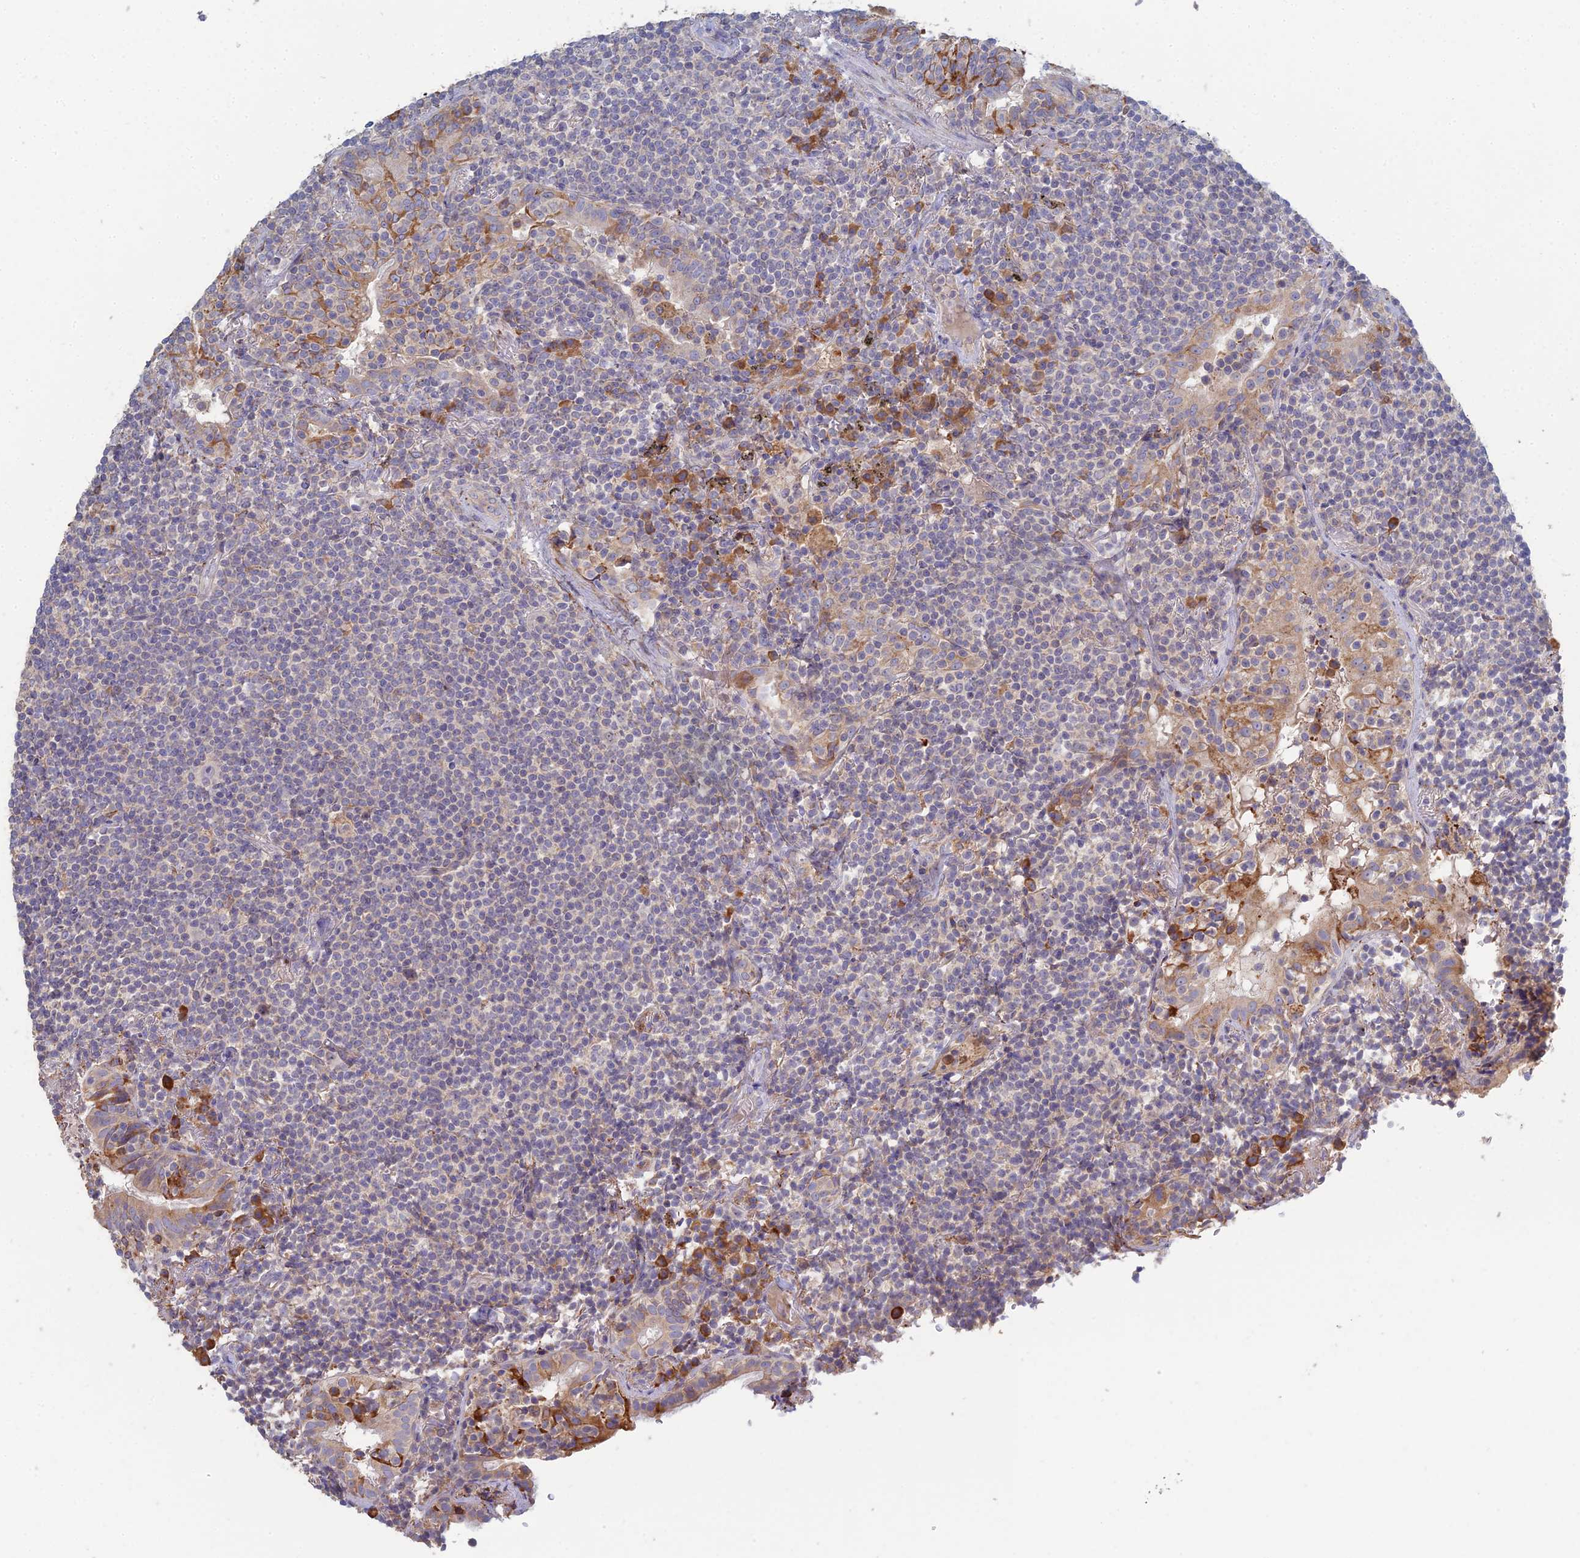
{"staining": {"intensity": "negative", "quantity": "none", "location": "none"}, "tissue": "lymphoma", "cell_type": "Tumor cells", "image_type": "cancer", "snomed": [{"axis": "morphology", "description": "Malignant lymphoma, non-Hodgkin's type, Low grade"}, {"axis": "topography", "description": "Lung"}], "caption": "Photomicrograph shows no significant protein positivity in tumor cells of low-grade malignant lymphoma, non-Hodgkin's type.", "gene": "TRAPPC6A", "patient": {"sex": "female", "age": 71}}